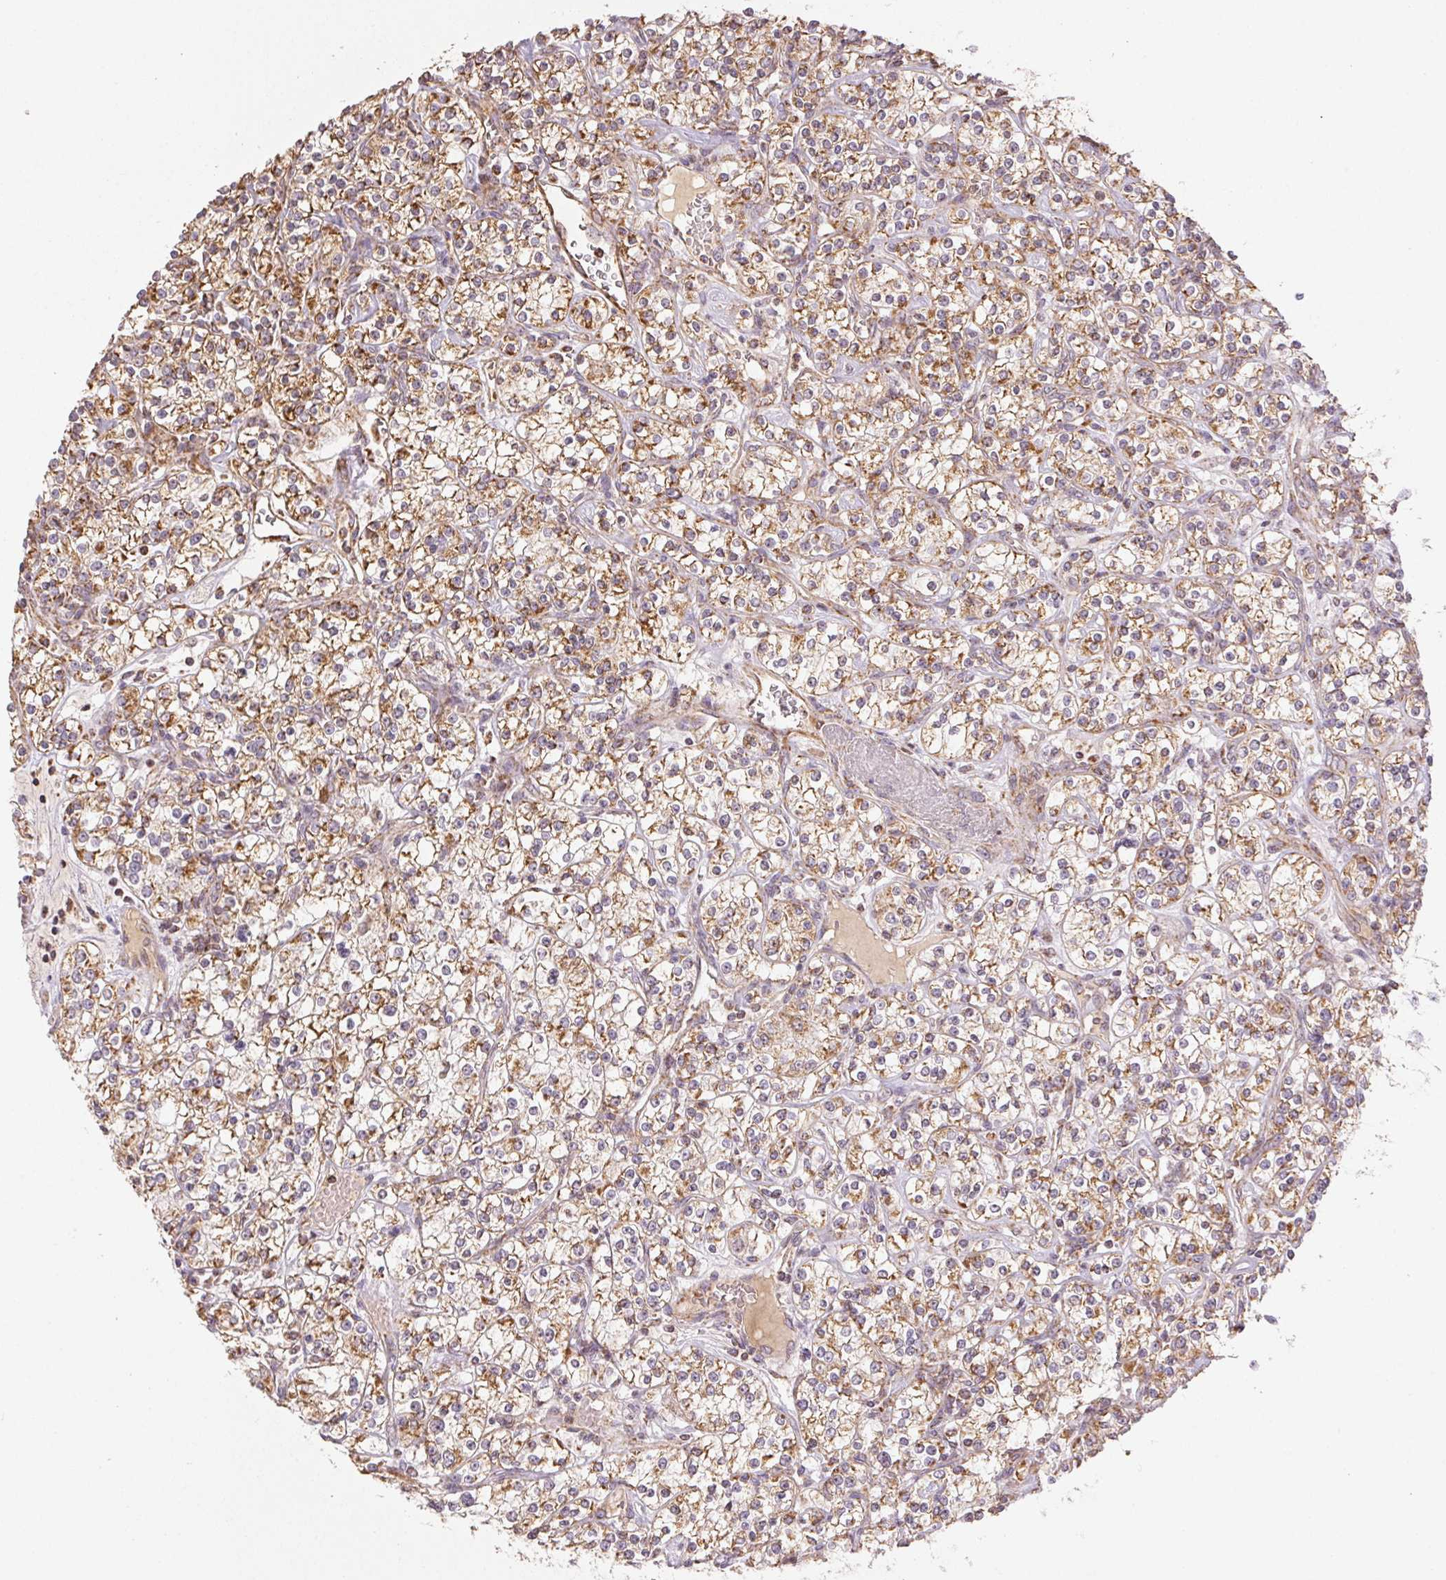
{"staining": {"intensity": "moderate", "quantity": ">75%", "location": "cytoplasmic/membranous"}, "tissue": "renal cancer", "cell_type": "Tumor cells", "image_type": "cancer", "snomed": [{"axis": "morphology", "description": "Adenocarcinoma, NOS"}, {"axis": "topography", "description": "Kidney"}], "caption": "Moderate cytoplasmic/membranous protein staining is identified in about >75% of tumor cells in renal adenocarcinoma.", "gene": "CLASP1", "patient": {"sex": "male", "age": 77}}